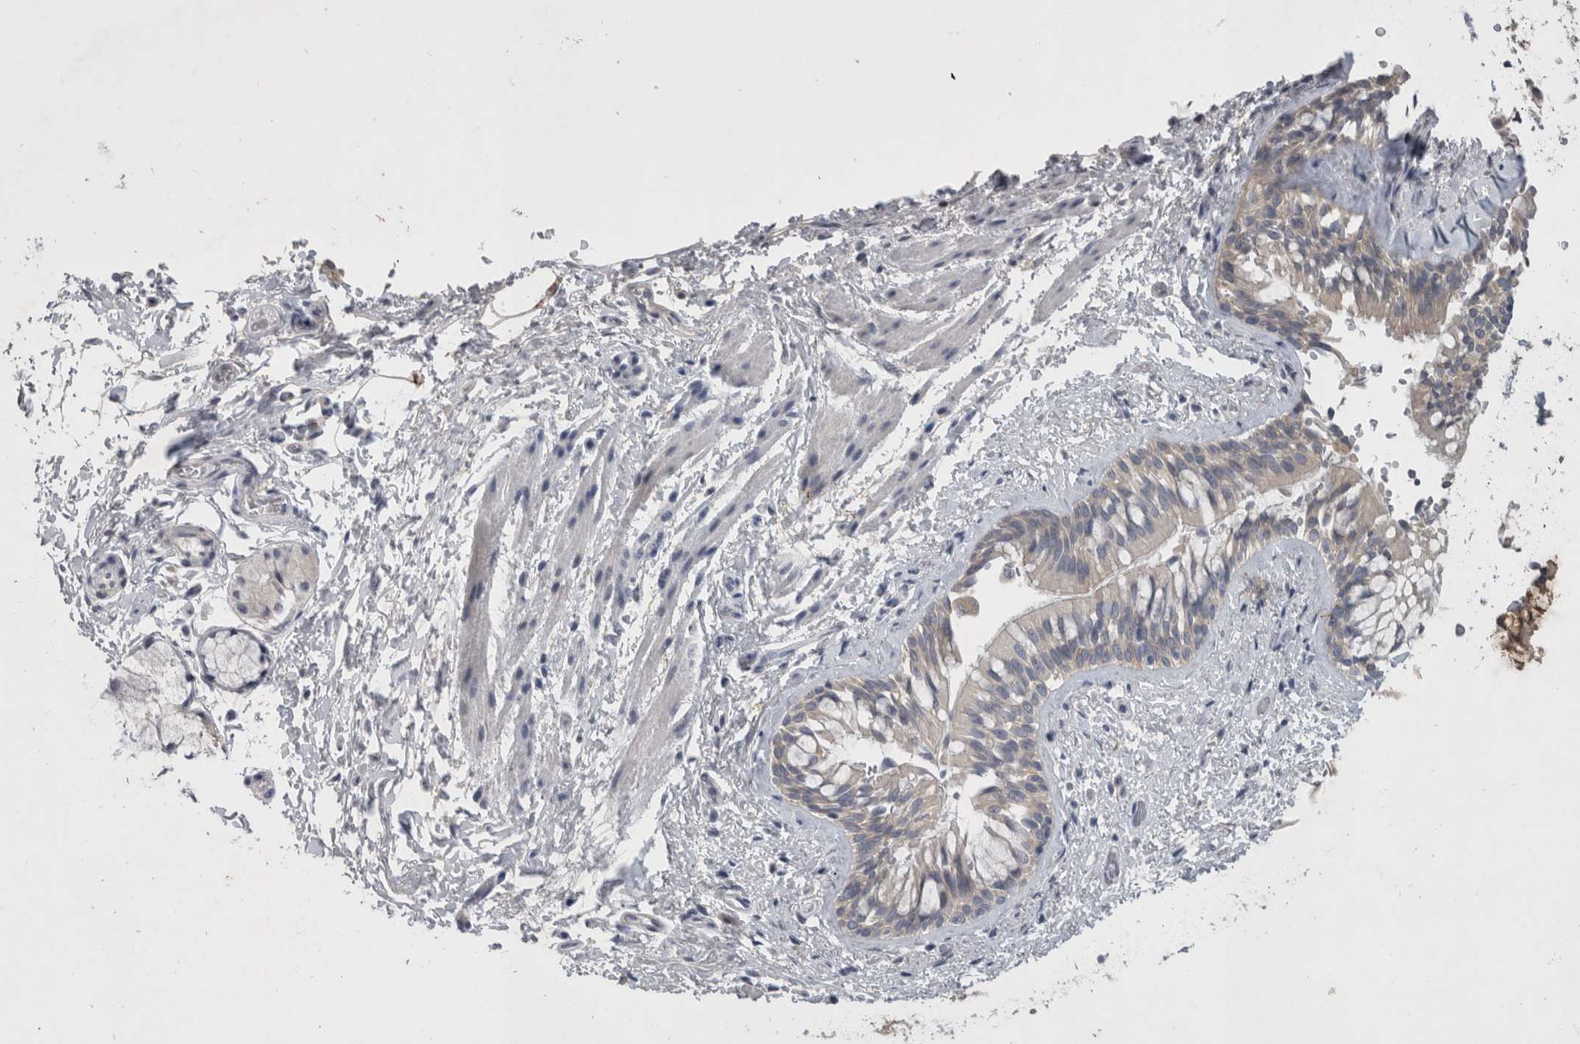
{"staining": {"intensity": "negative", "quantity": "none", "location": "none"}, "tissue": "bronchus", "cell_type": "Respiratory epithelial cells", "image_type": "normal", "snomed": [{"axis": "morphology", "description": "Normal tissue, NOS"}, {"axis": "morphology", "description": "Inflammation, NOS"}, {"axis": "topography", "description": "Cartilage tissue"}, {"axis": "topography", "description": "Bronchus"}, {"axis": "topography", "description": "Lung"}], "caption": "The micrograph displays no staining of respiratory epithelial cells in benign bronchus.", "gene": "SLC22A11", "patient": {"sex": "female", "age": 64}}